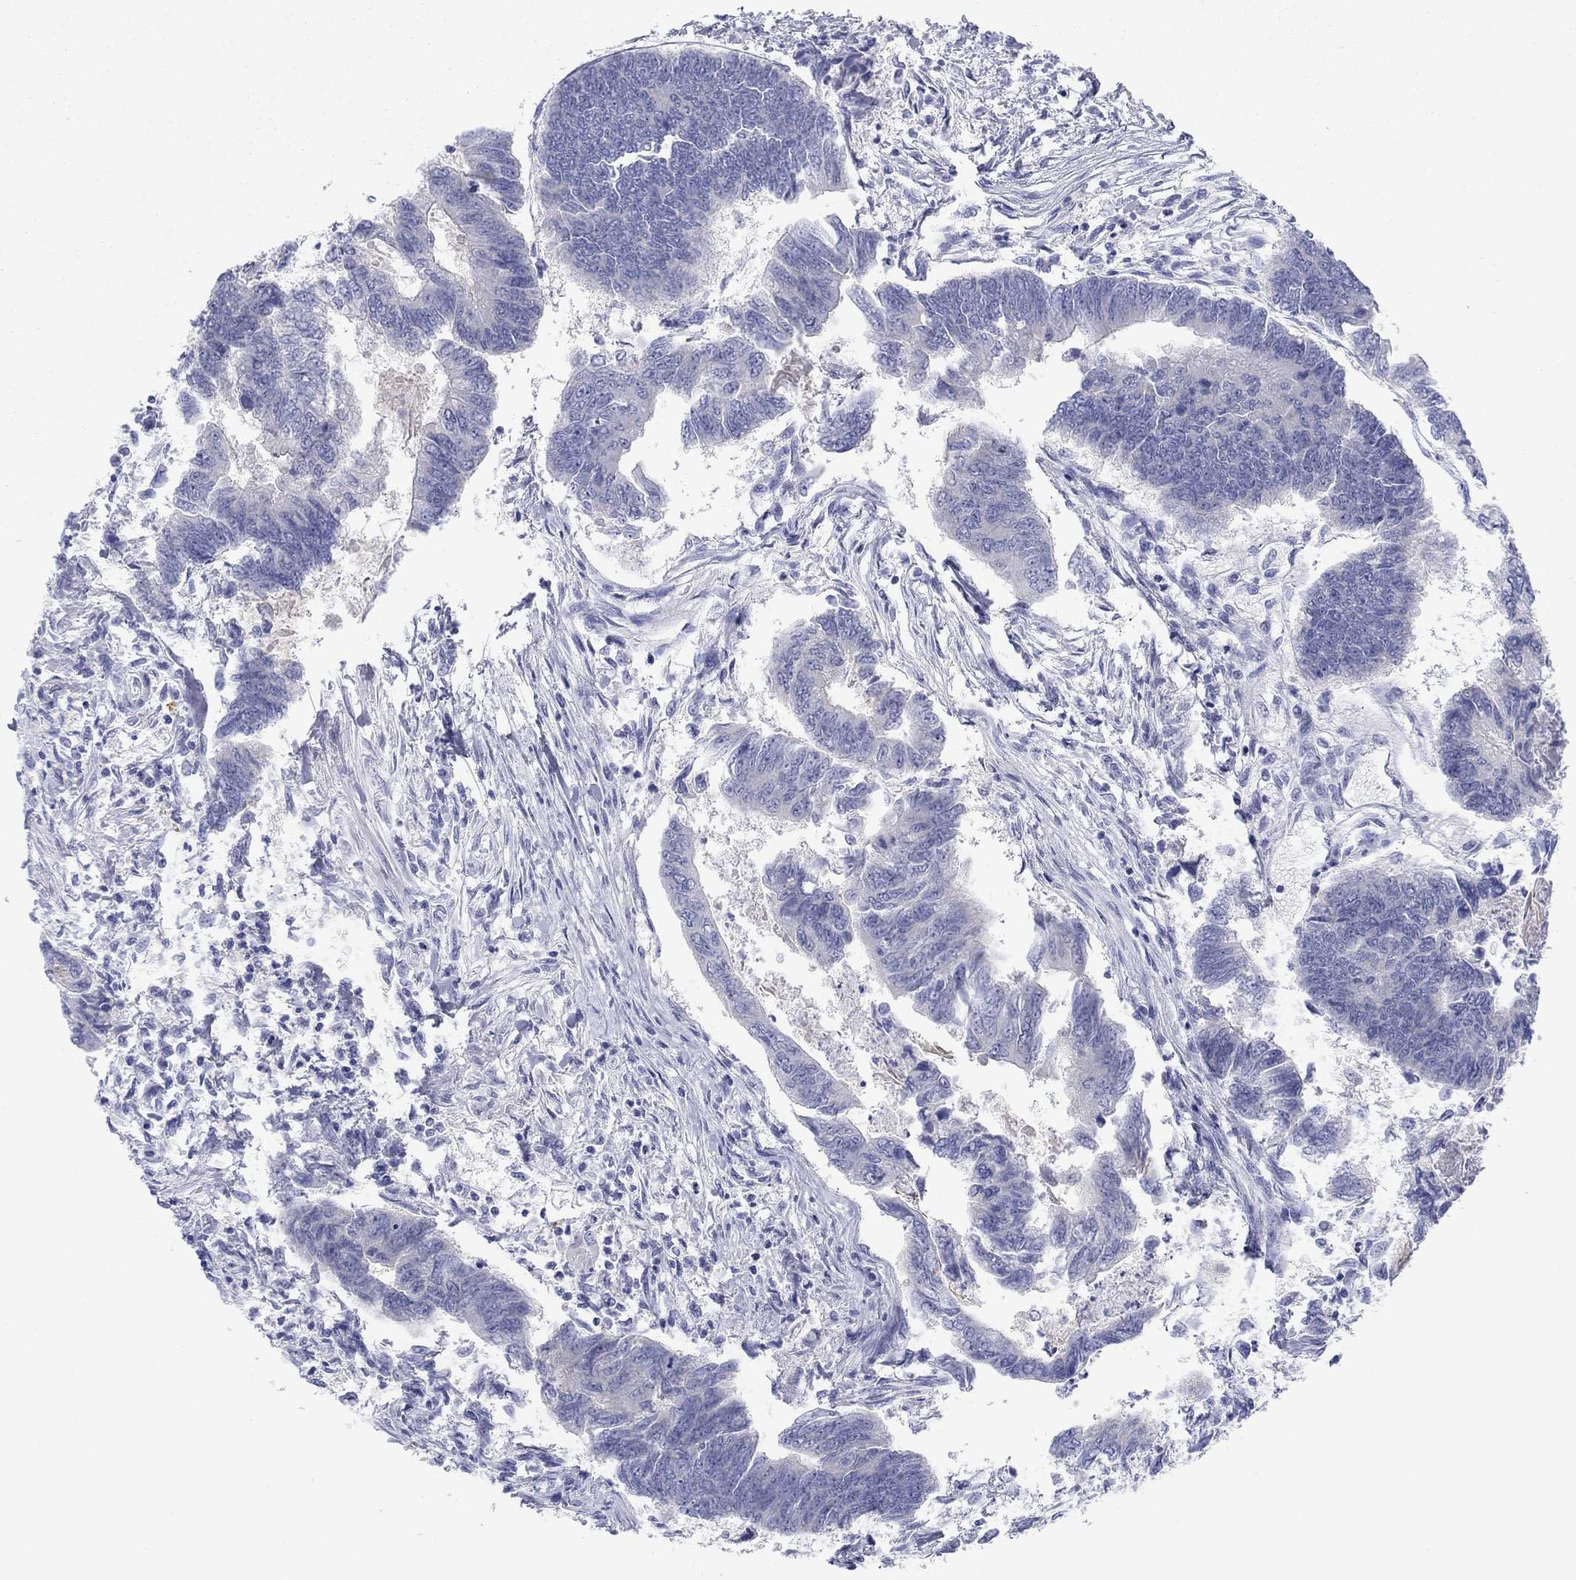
{"staining": {"intensity": "negative", "quantity": "none", "location": "none"}, "tissue": "colorectal cancer", "cell_type": "Tumor cells", "image_type": "cancer", "snomed": [{"axis": "morphology", "description": "Adenocarcinoma, NOS"}, {"axis": "topography", "description": "Colon"}], "caption": "There is no significant positivity in tumor cells of colorectal adenocarcinoma.", "gene": "BCO2", "patient": {"sex": "female", "age": 65}}